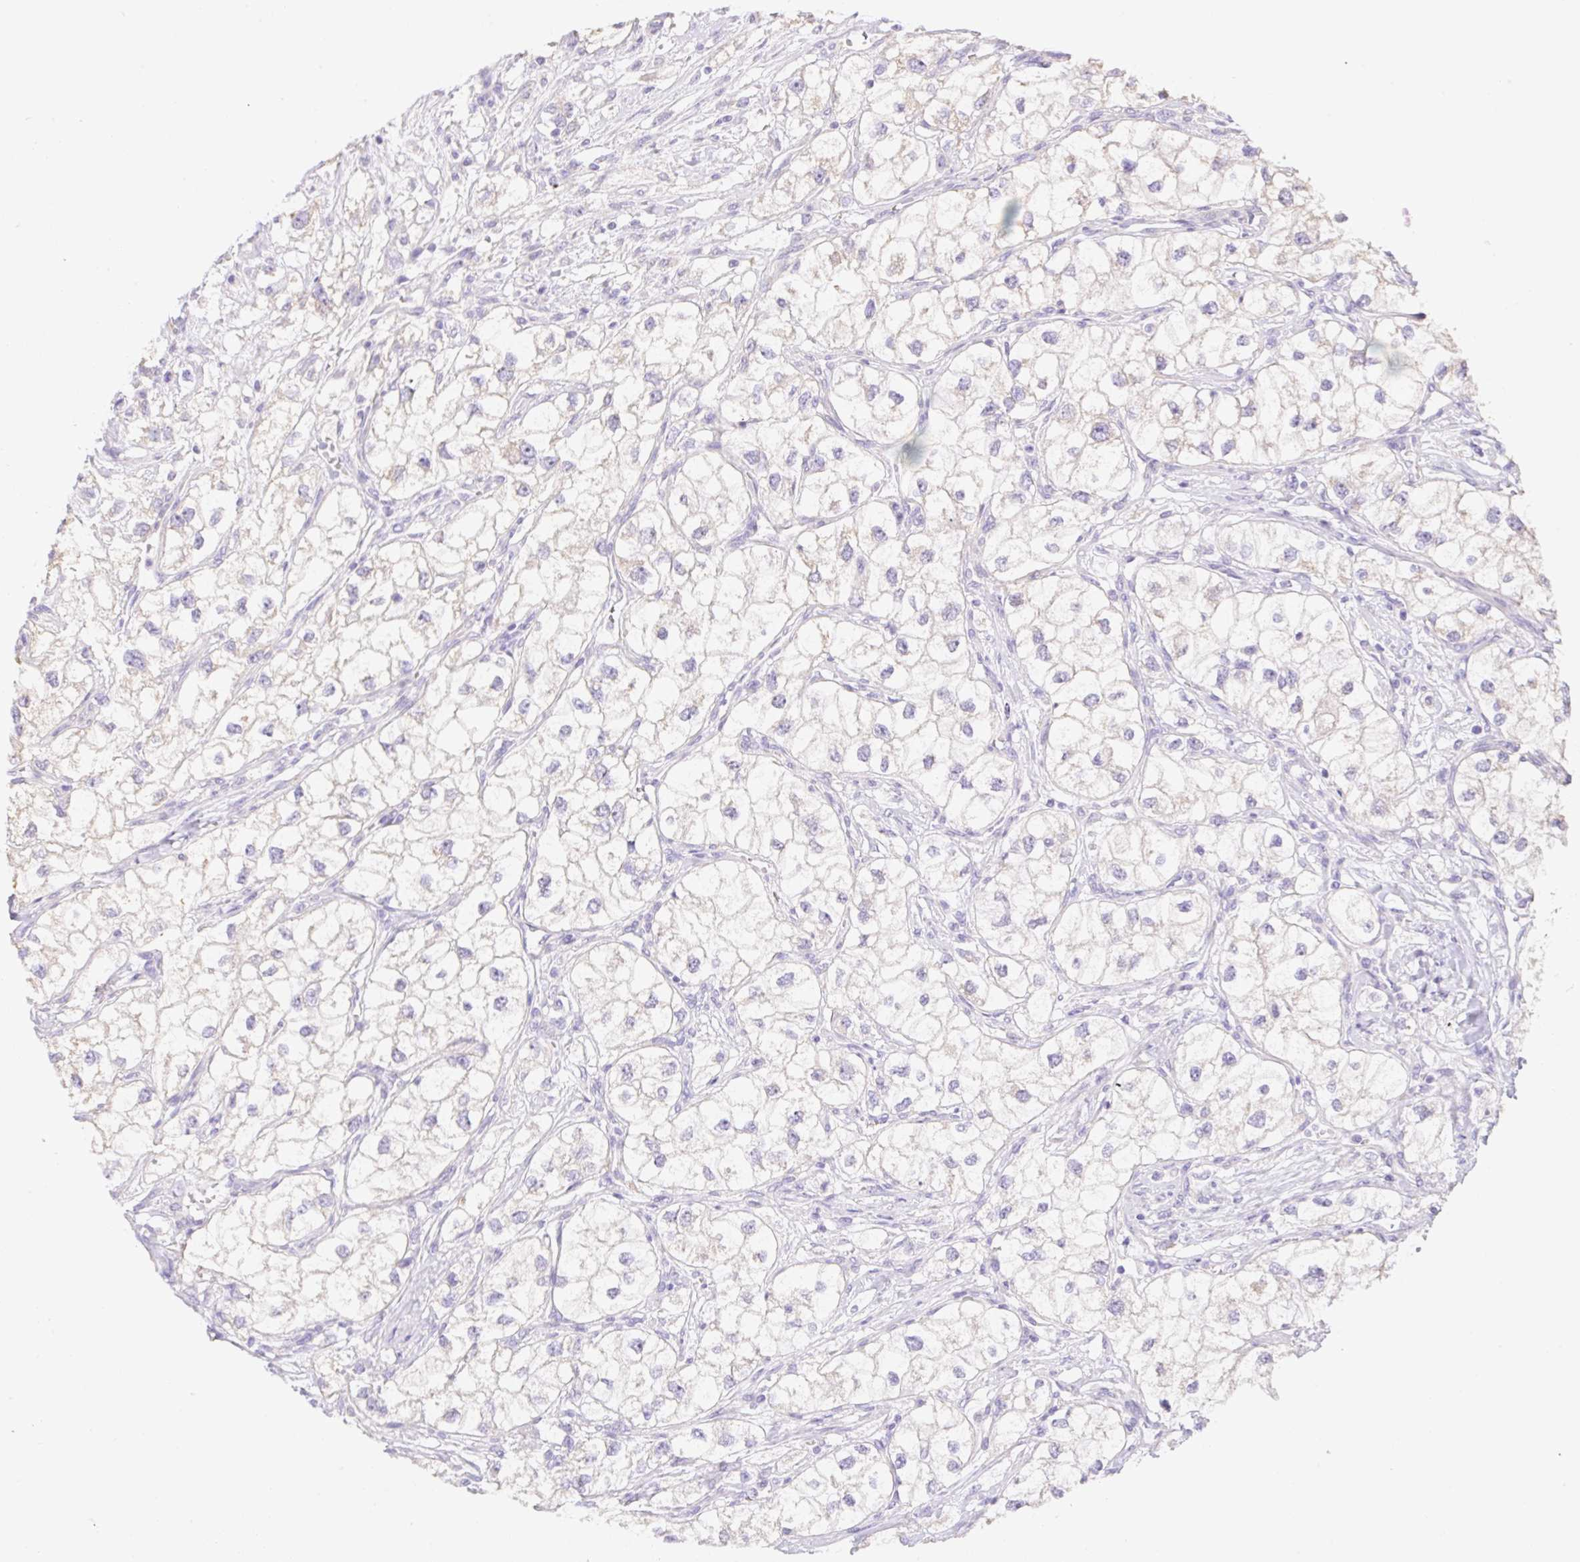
{"staining": {"intensity": "negative", "quantity": "none", "location": "none"}, "tissue": "renal cancer", "cell_type": "Tumor cells", "image_type": "cancer", "snomed": [{"axis": "morphology", "description": "Adenocarcinoma, NOS"}, {"axis": "topography", "description": "Kidney"}], "caption": "DAB (3,3'-diaminobenzidine) immunohistochemical staining of renal cancer exhibits no significant expression in tumor cells. The staining was performed using DAB to visualize the protein expression in brown, while the nuclei were stained in blue with hematoxylin (Magnification: 20x).", "gene": "COPZ2", "patient": {"sex": "male", "age": 59}}